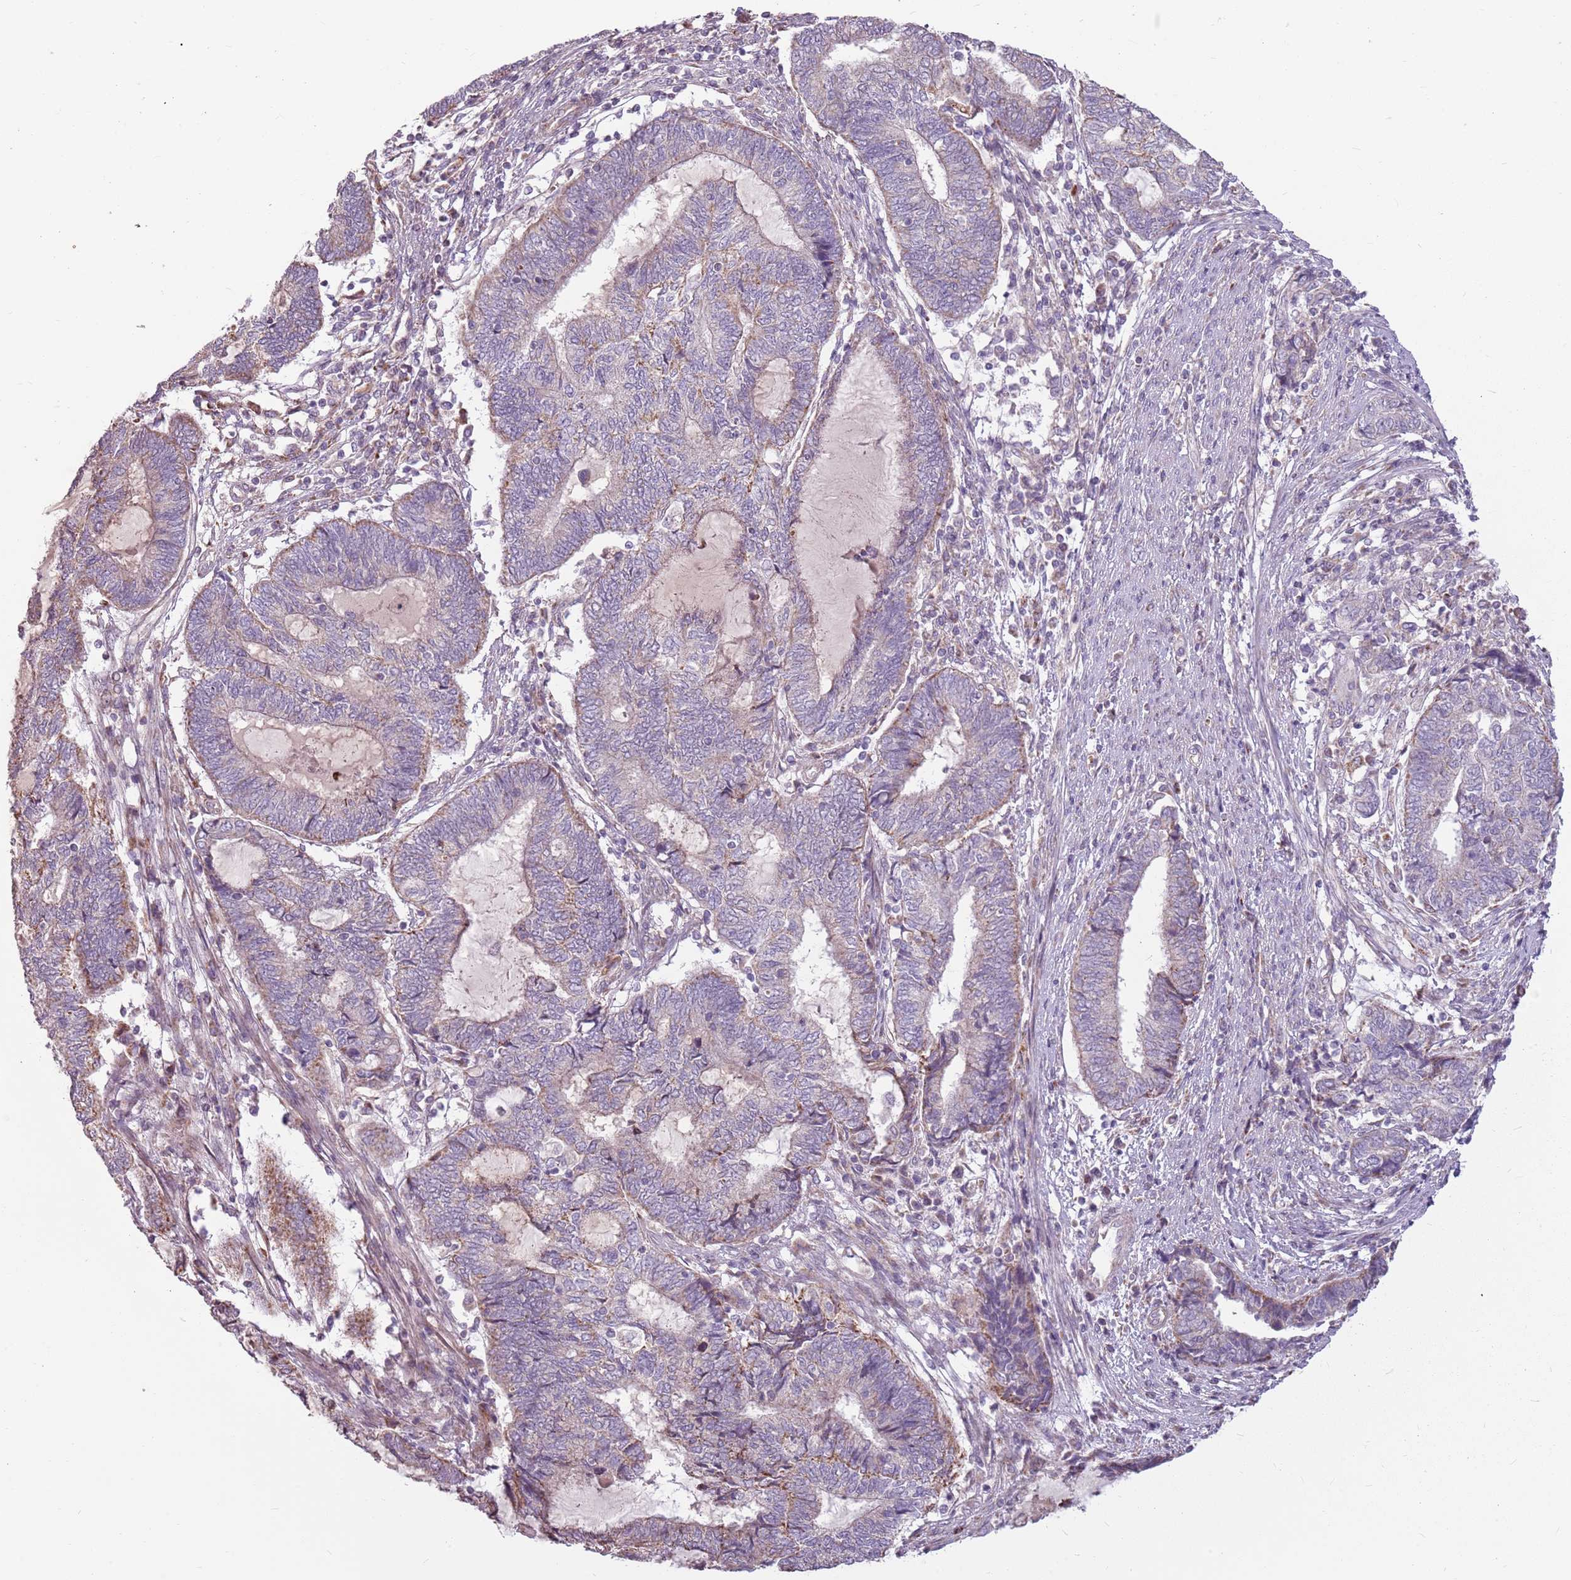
{"staining": {"intensity": "weak", "quantity": "25%-75%", "location": "cytoplasmic/membranous"}, "tissue": "endometrial cancer", "cell_type": "Tumor cells", "image_type": "cancer", "snomed": [{"axis": "morphology", "description": "Adenocarcinoma, NOS"}, {"axis": "topography", "description": "Uterus"}, {"axis": "topography", "description": "Endometrium"}], "caption": "Brown immunohistochemical staining in human adenocarcinoma (endometrial) demonstrates weak cytoplasmic/membranous expression in approximately 25%-75% of tumor cells.", "gene": "ZNF530", "patient": {"sex": "female", "age": 70}}